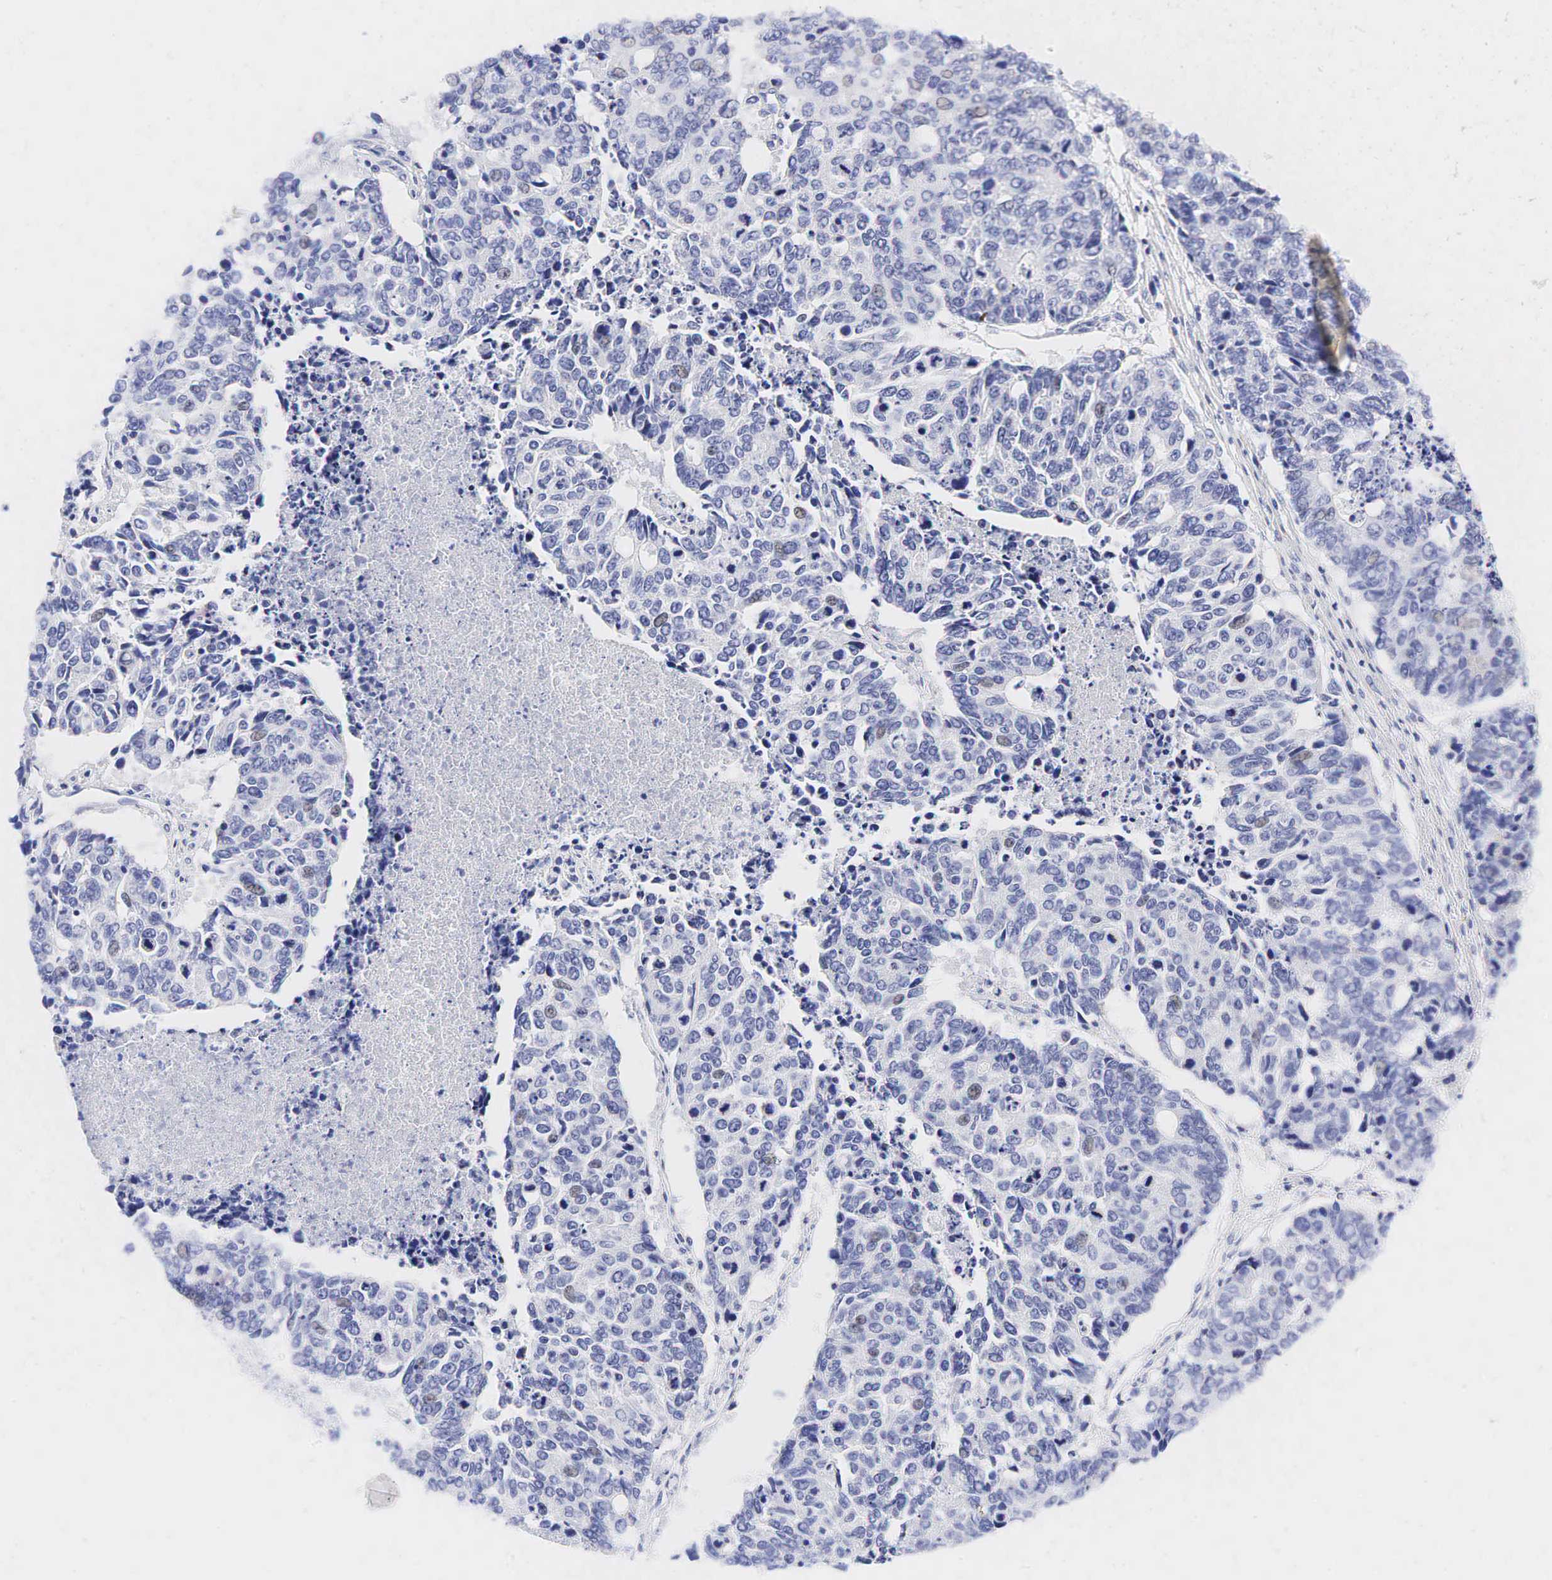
{"staining": {"intensity": "negative", "quantity": "none", "location": "none"}, "tissue": "liver cancer", "cell_type": "Tumor cells", "image_type": "cancer", "snomed": [{"axis": "morphology", "description": "Carcinoma, metastatic, NOS"}, {"axis": "topography", "description": "Liver"}], "caption": "Immunohistochemistry (IHC) micrograph of neoplastic tissue: human liver cancer (metastatic carcinoma) stained with DAB demonstrates no significant protein expression in tumor cells. The staining is performed using DAB brown chromogen with nuclei counter-stained in using hematoxylin.", "gene": "CALD1", "patient": {"sex": "male", "age": 49}}